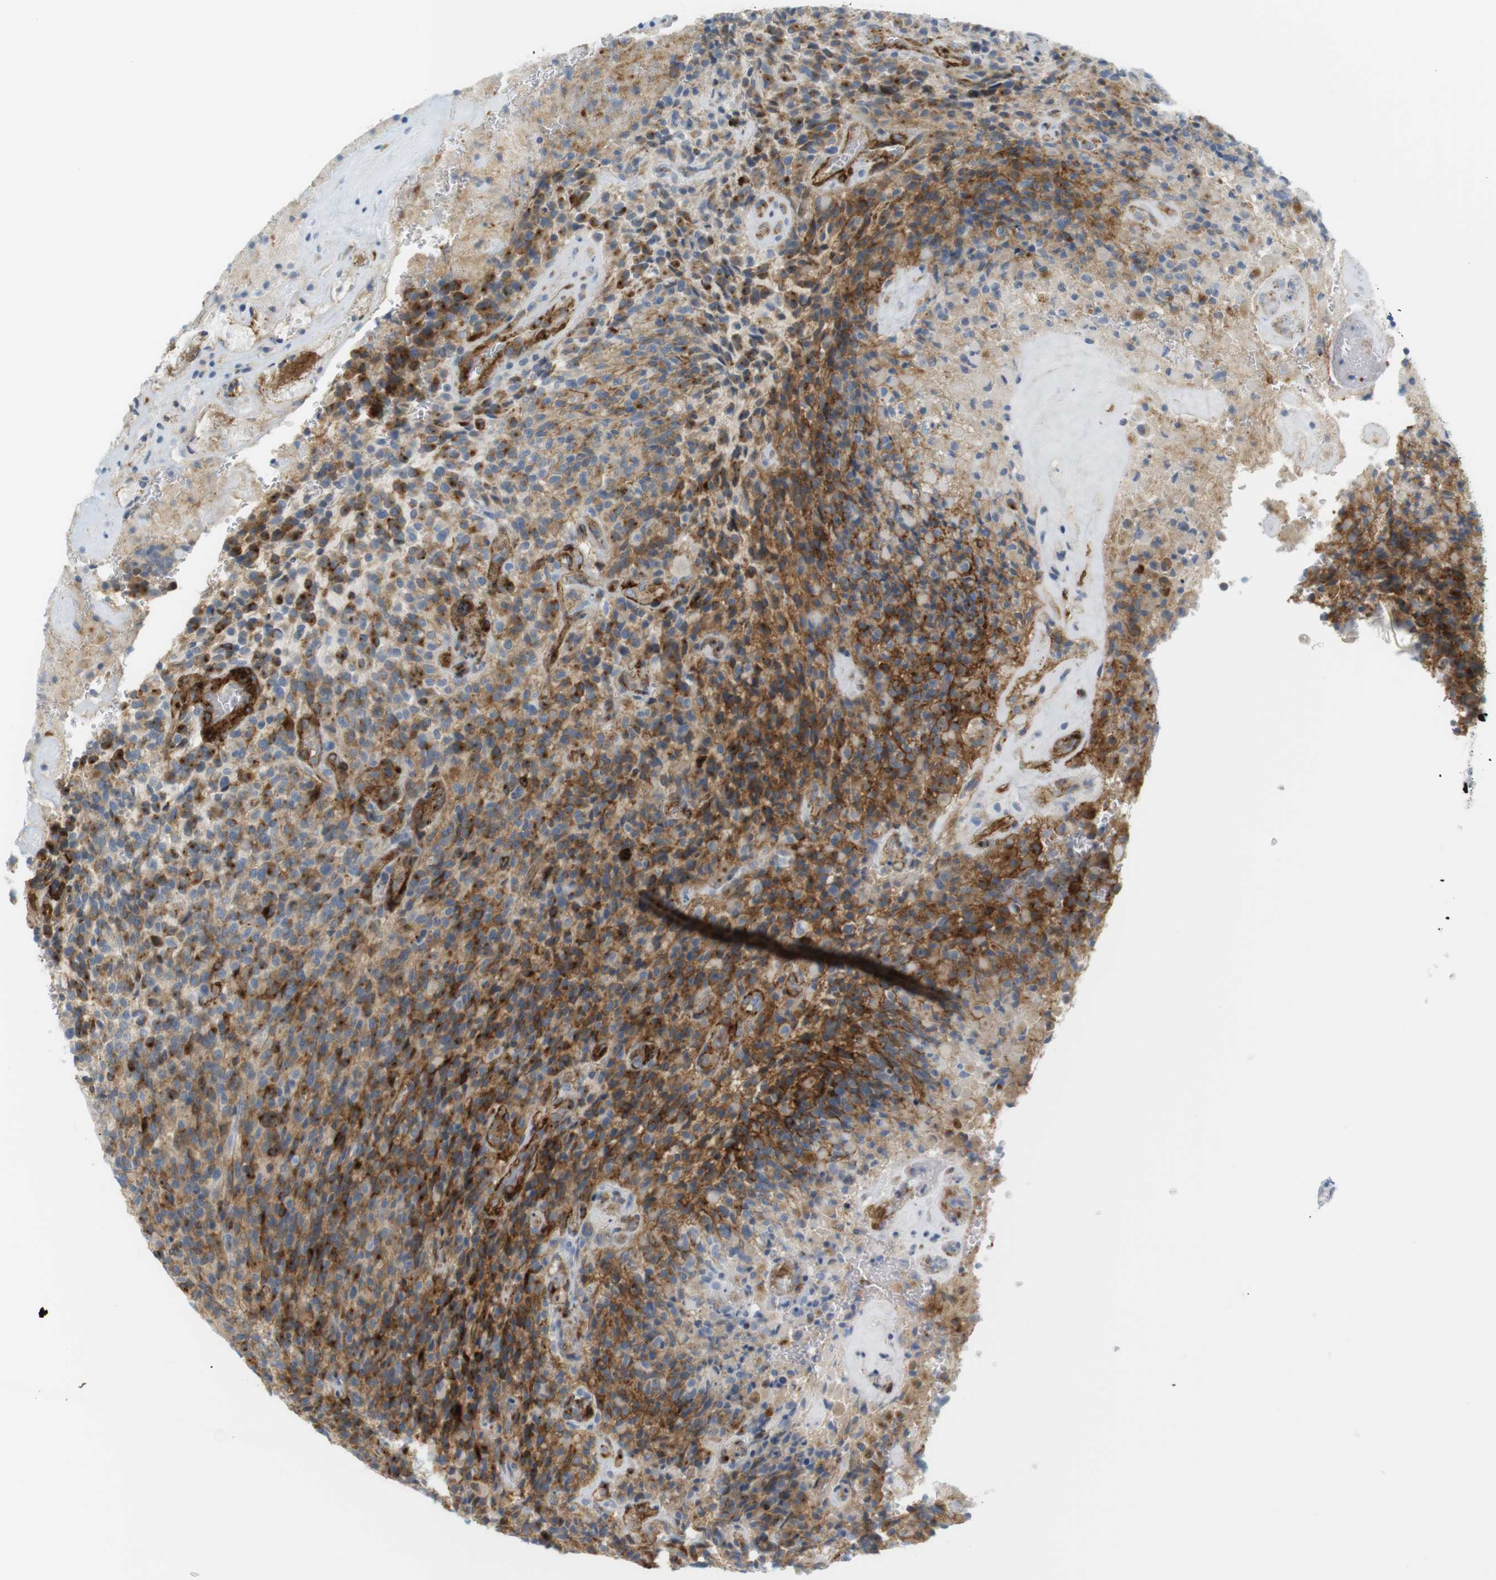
{"staining": {"intensity": "moderate", "quantity": ">75%", "location": "cytoplasmic/membranous"}, "tissue": "glioma", "cell_type": "Tumor cells", "image_type": "cancer", "snomed": [{"axis": "morphology", "description": "Glioma, malignant, High grade"}, {"axis": "topography", "description": "Brain"}], "caption": "Protein staining of high-grade glioma (malignant) tissue demonstrates moderate cytoplasmic/membranous staining in approximately >75% of tumor cells. The protein is shown in brown color, while the nuclei are stained blue.", "gene": "F2R", "patient": {"sex": "male", "age": 71}}